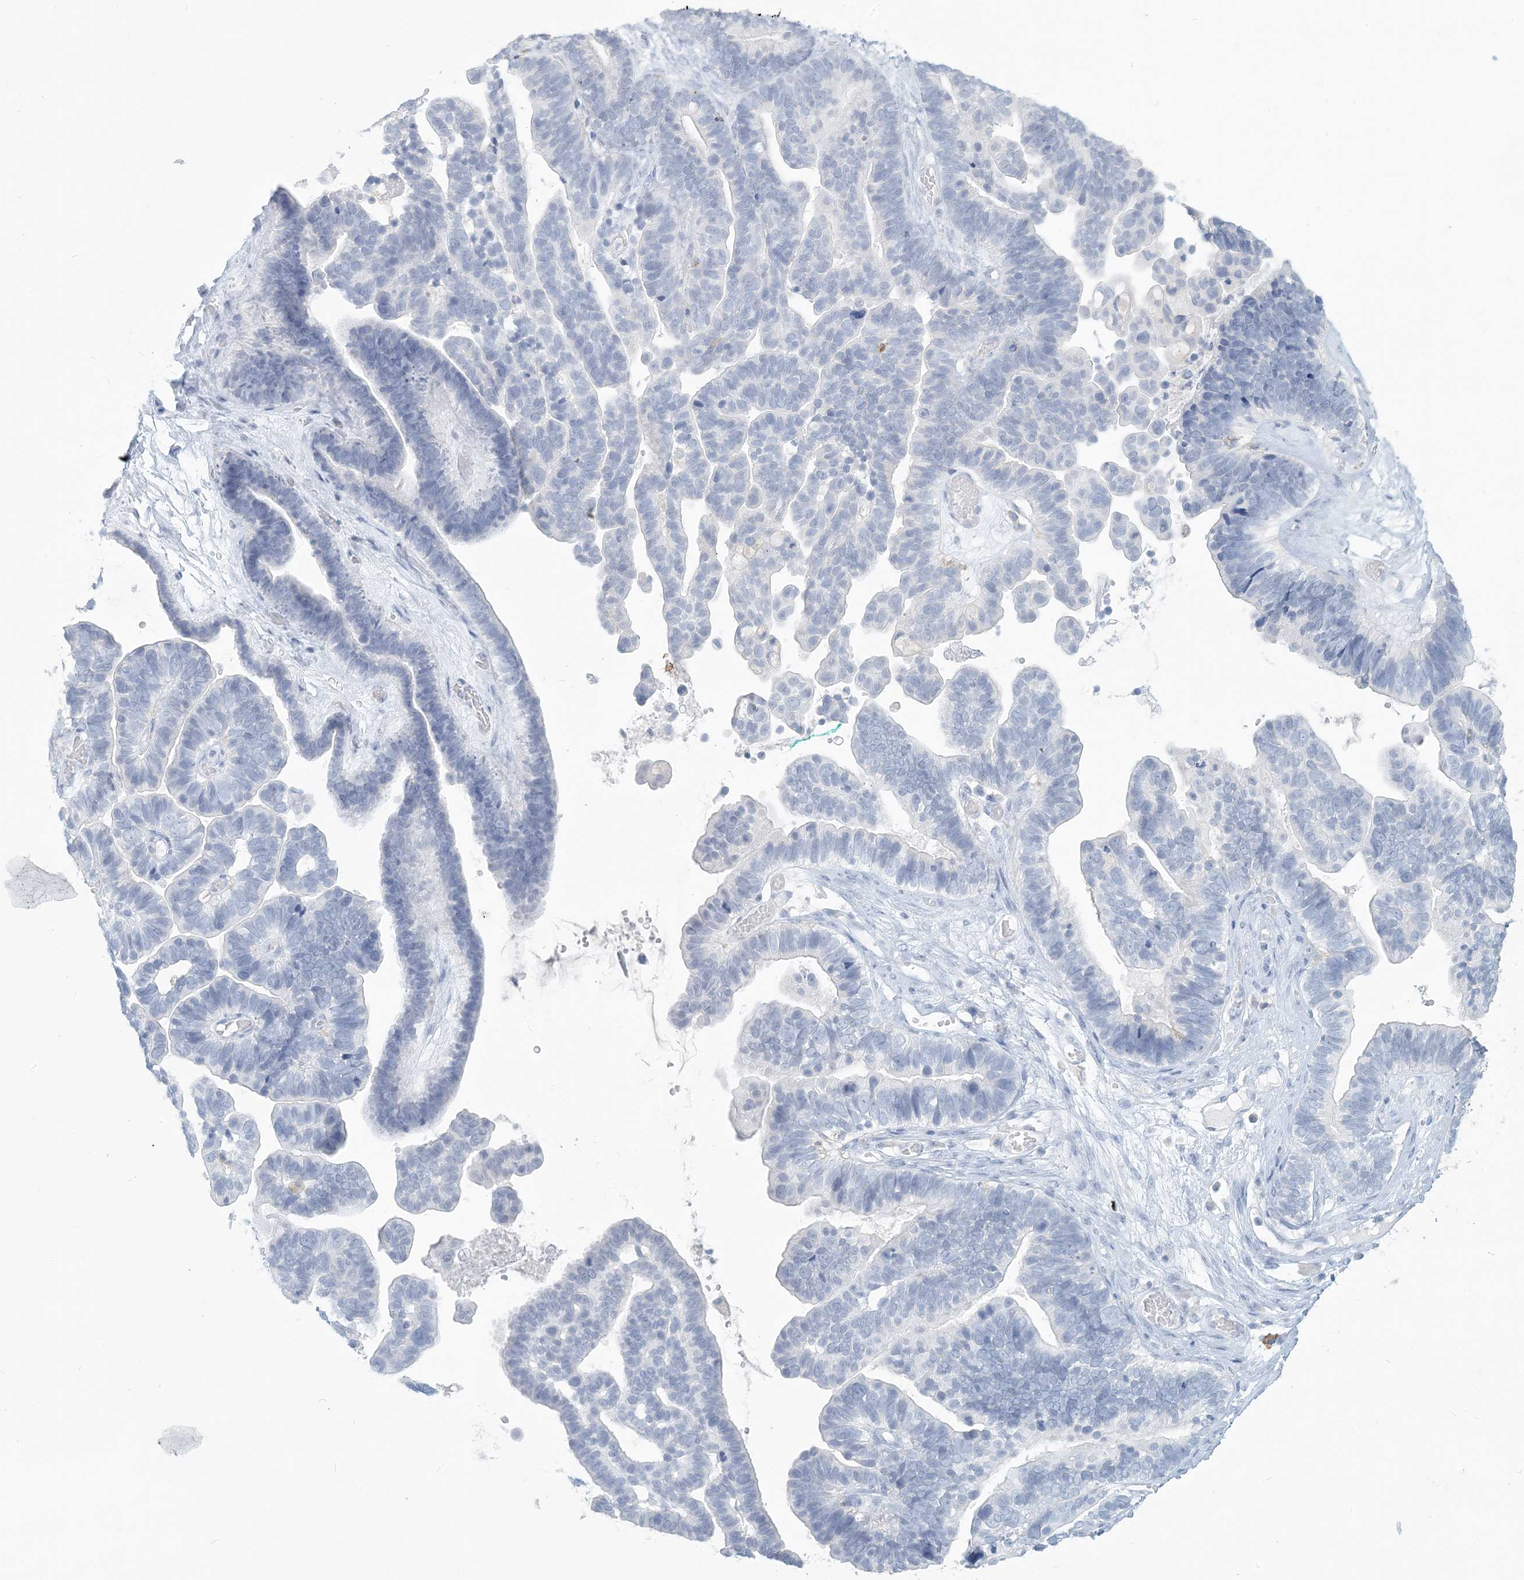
{"staining": {"intensity": "negative", "quantity": "none", "location": "none"}, "tissue": "ovarian cancer", "cell_type": "Tumor cells", "image_type": "cancer", "snomed": [{"axis": "morphology", "description": "Cystadenocarcinoma, serous, NOS"}, {"axis": "topography", "description": "Ovary"}], "caption": "Tumor cells are negative for brown protein staining in ovarian serous cystadenocarcinoma.", "gene": "HLA-DRB1", "patient": {"sex": "female", "age": 56}}